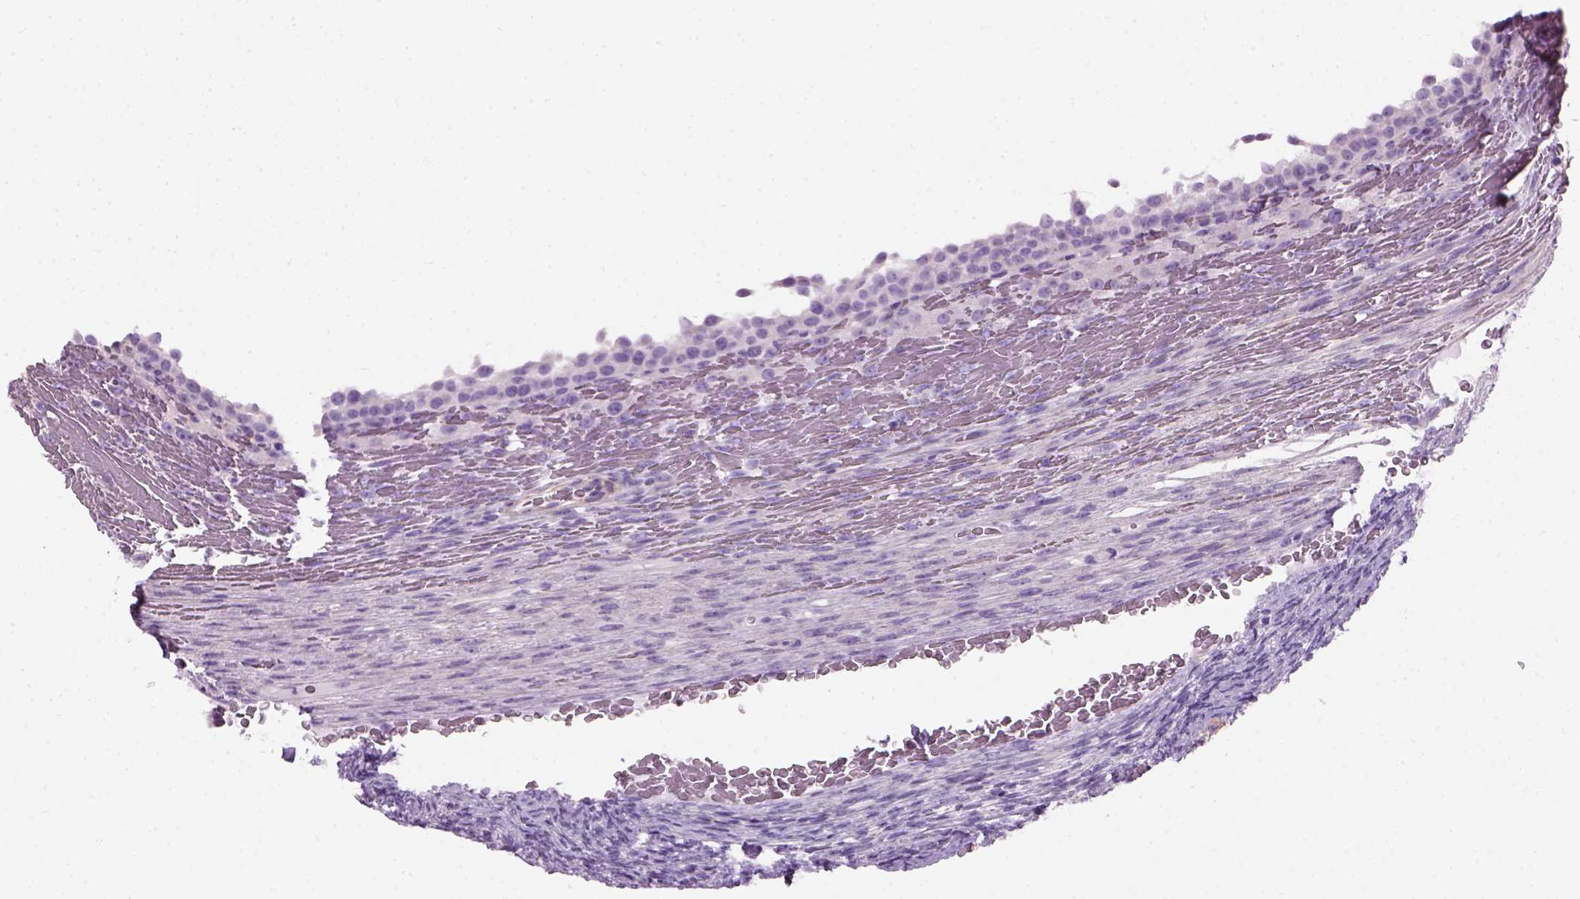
{"staining": {"intensity": "negative", "quantity": "none", "location": "none"}, "tissue": "ovary", "cell_type": "Follicle cells", "image_type": "normal", "snomed": [{"axis": "morphology", "description": "Normal tissue, NOS"}, {"axis": "topography", "description": "Ovary"}], "caption": "Immunohistochemistry photomicrograph of benign human ovary stained for a protein (brown), which displays no positivity in follicle cells. (IHC, brightfield microscopy, high magnification).", "gene": "FAM161A", "patient": {"sex": "female", "age": 34}}